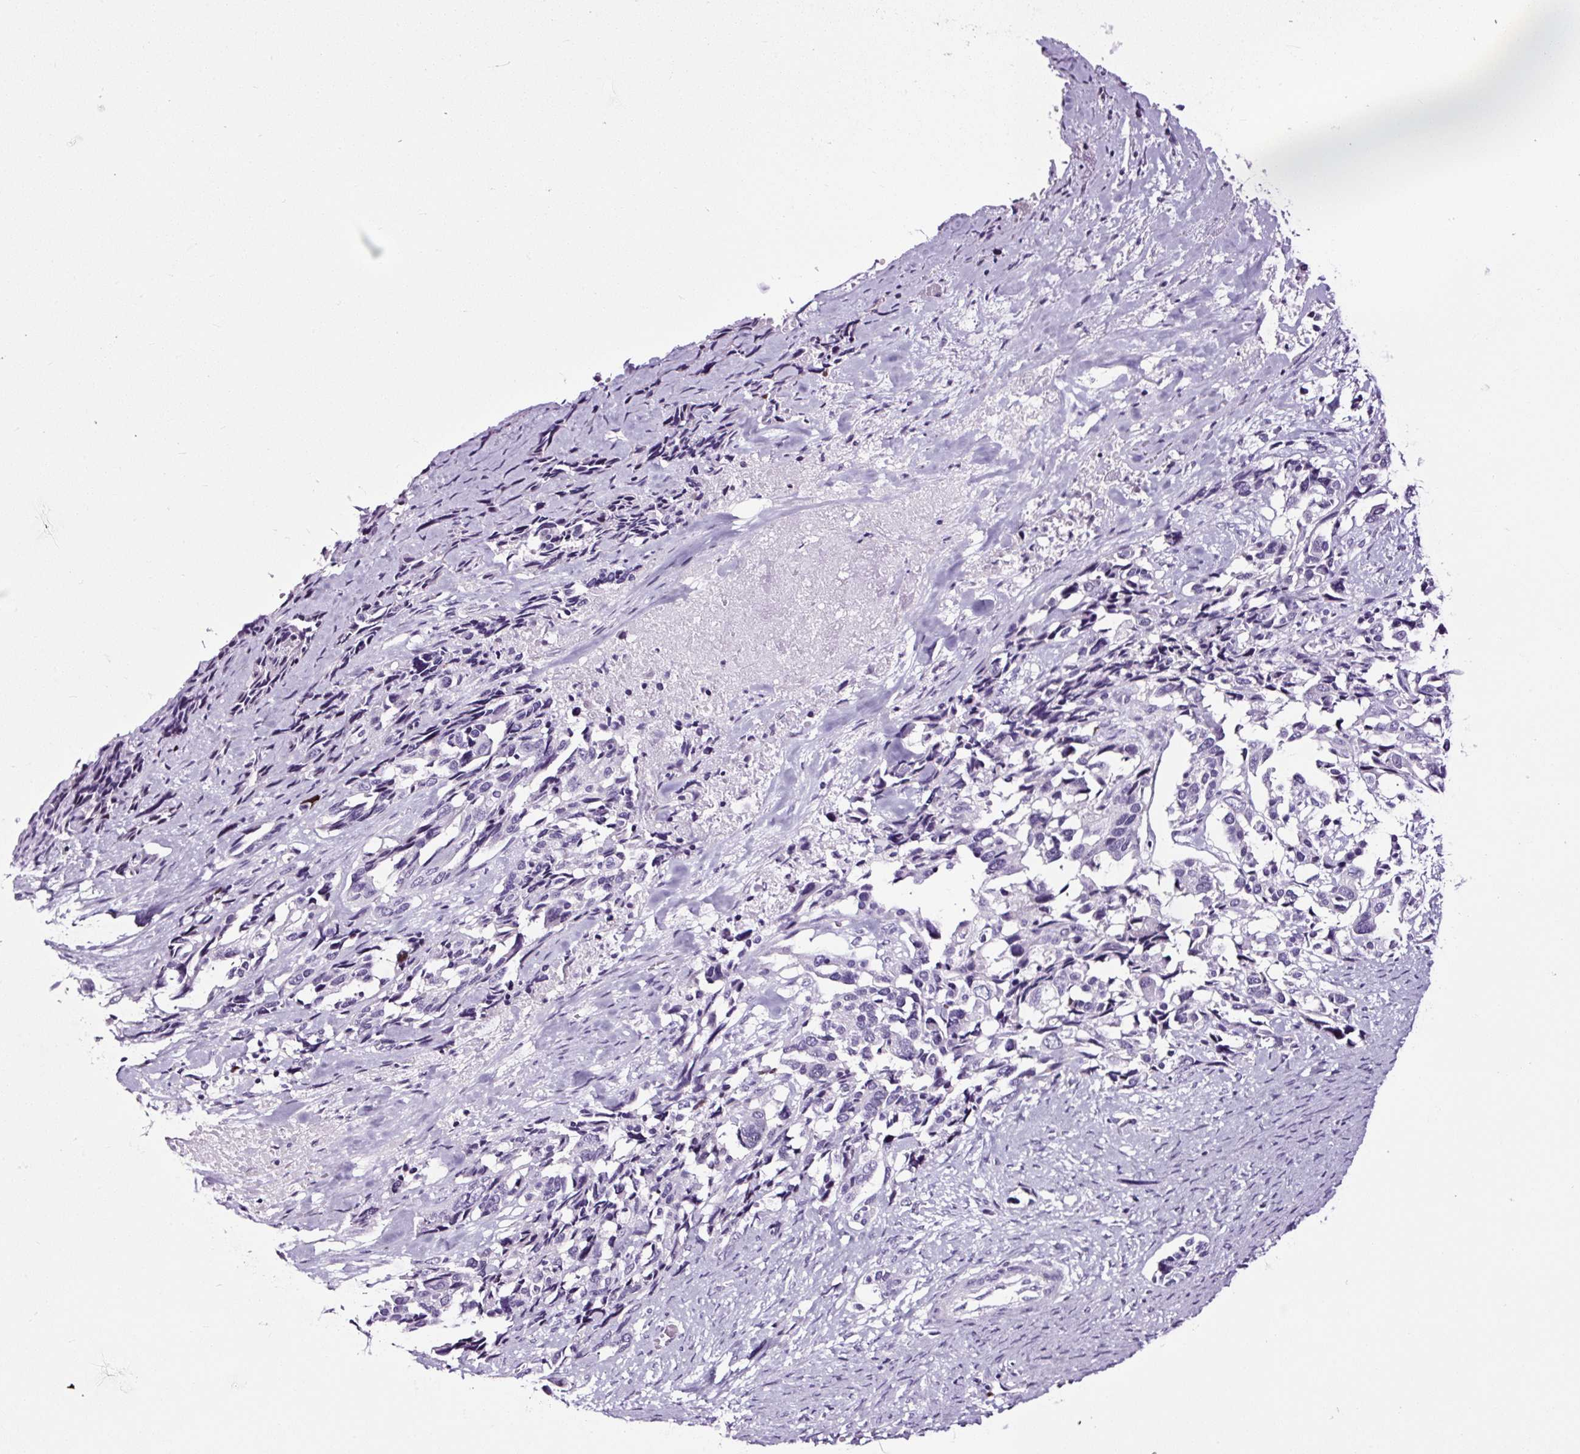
{"staining": {"intensity": "negative", "quantity": "none", "location": "none"}, "tissue": "ovarian cancer", "cell_type": "Tumor cells", "image_type": "cancer", "snomed": [{"axis": "morphology", "description": "Cystadenocarcinoma, serous, NOS"}, {"axis": "topography", "description": "Ovary"}], "caption": "High magnification brightfield microscopy of ovarian cancer stained with DAB (3,3'-diaminobenzidine) (brown) and counterstained with hematoxylin (blue): tumor cells show no significant expression.", "gene": "NPHS2", "patient": {"sex": "female", "age": 44}}